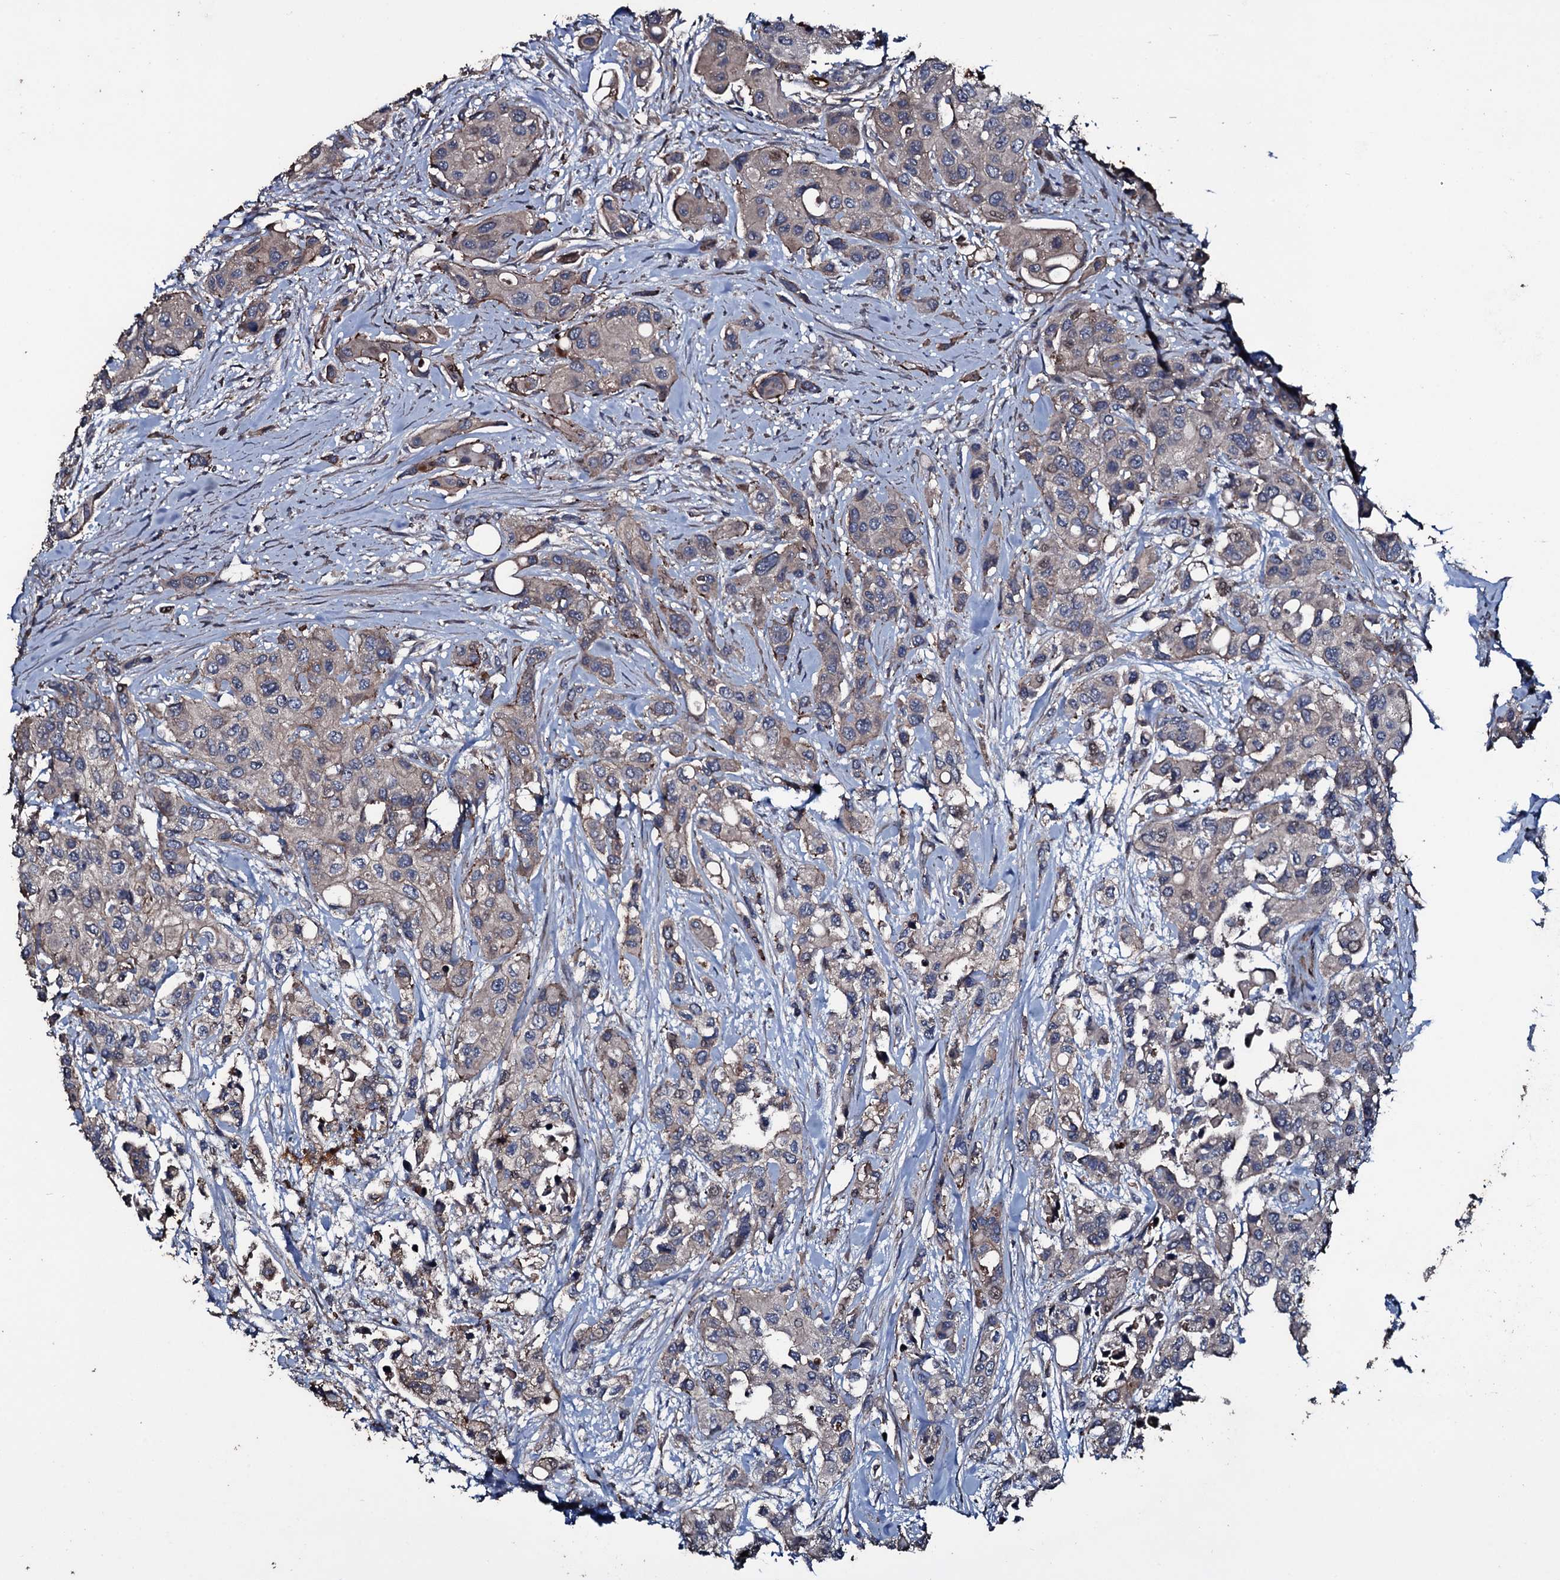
{"staining": {"intensity": "weak", "quantity": "<25%", "location": "cytoplasmic/membranous"}, "tissue": "urothelial cancer", "cell_type": "Tumor cells", "image_type": "cancer", "snomed": [{"axis": "morphology", "description": "Normal tissue, NOS"}, {"axis": "morphology", "description": "Urothelial carcinoma, High grade"}, {"axis": "topography", "description": "Vascular tissue"}, {"axis": "topography", "description": "Urinary bladder"}], "caption": "There is no significant positivity in tumor cells of urothelial carcinoma (high-grade).", "gene": "ZSWIM8", "patient": {"sex": "female", "age": 56}}